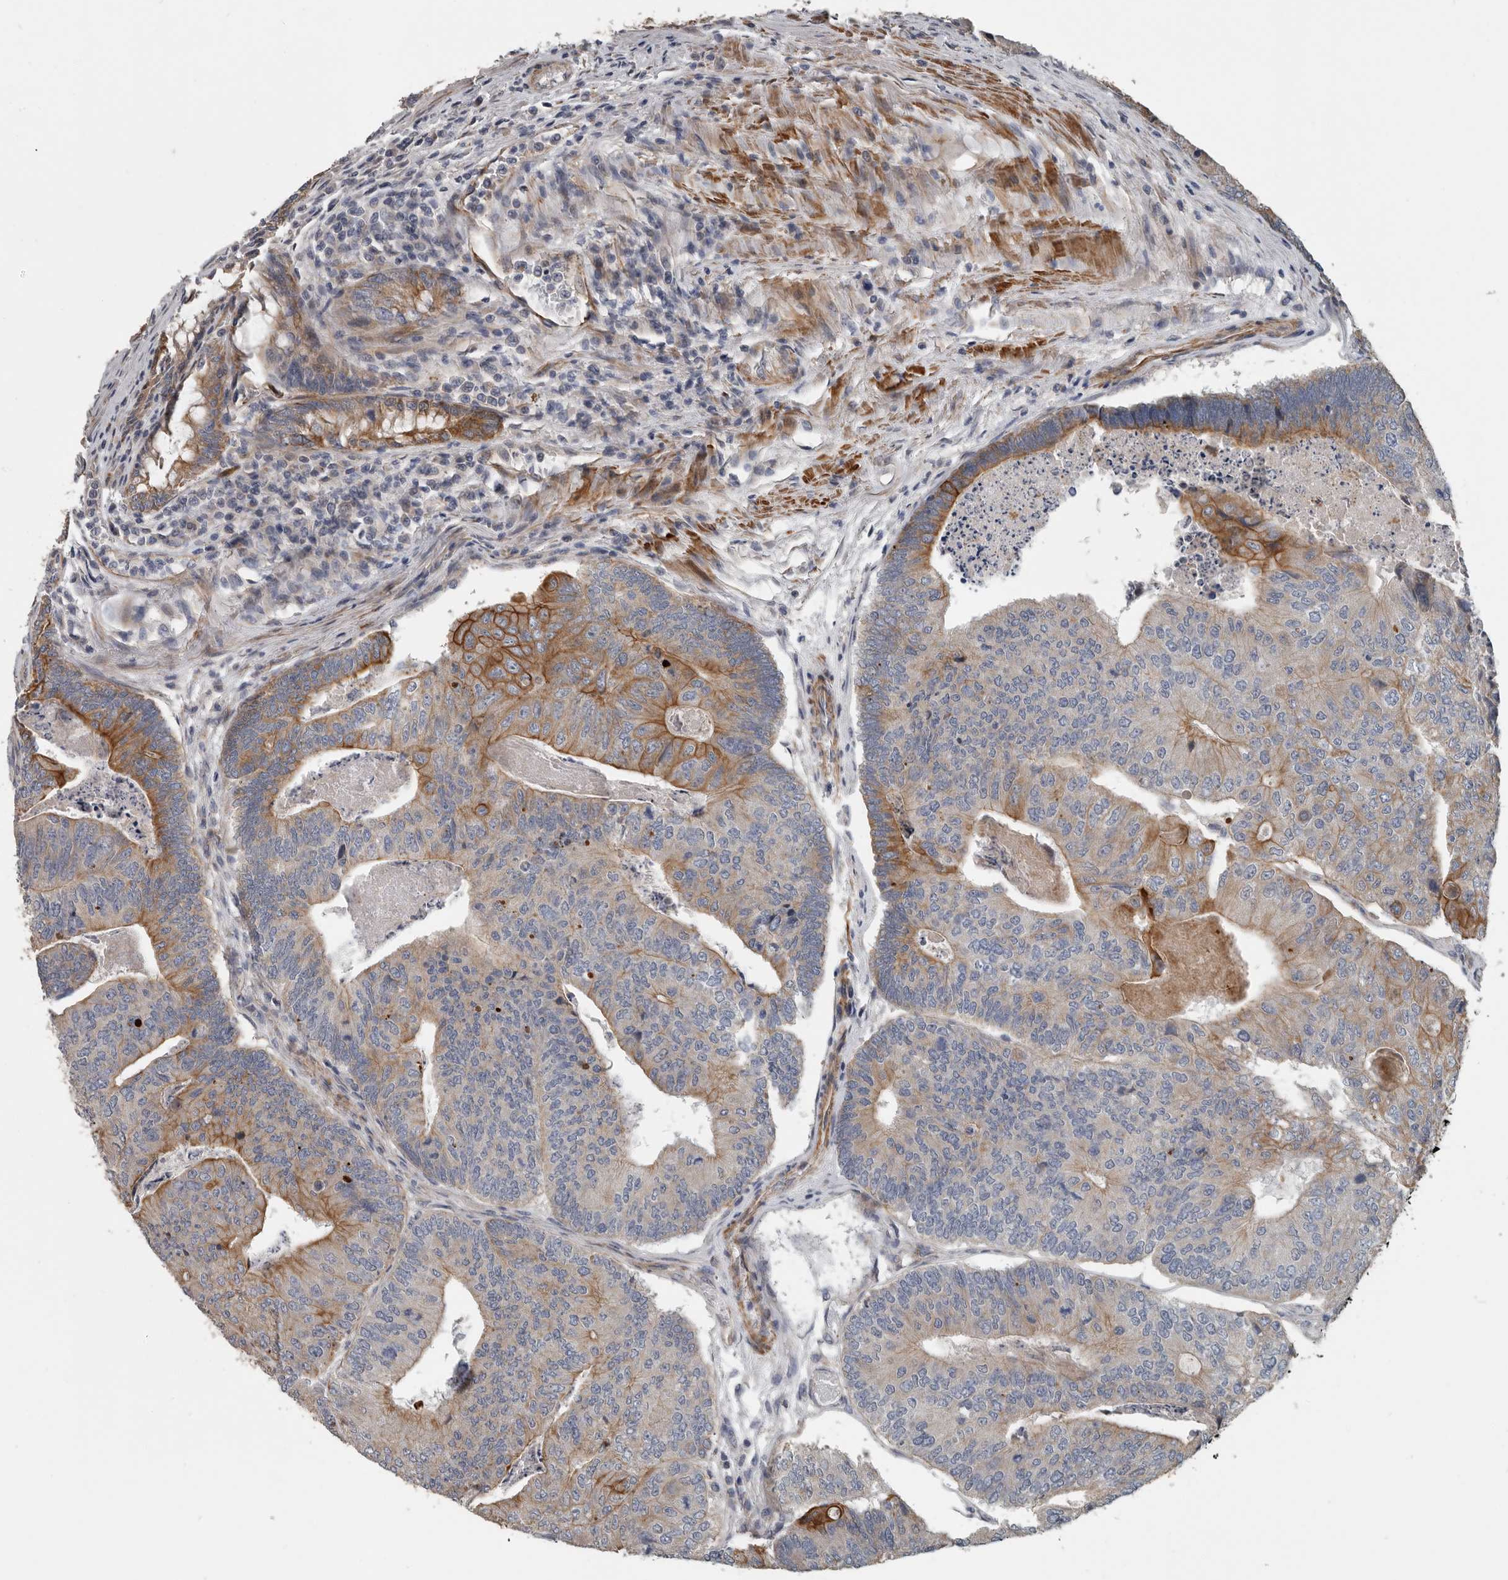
{"staining": {"intensity": "moderate", "quantity": "<25%", "location": "cytoplasmic/membranous"}, "tissue": "colorectal cancer", "cell_type": "Tumor cells", "image_type": "cancer", "snomed": [{"axis": "morphology", "description": "Adenocarcinoma, NOS"}, {"axis": "topography", "description": "Colon"}], "caption": "Tumor cells demonstrate low levels of moderate cytoplasmic/membranous expression in about <25% of cells in colorectal adenocarcinoma. (brown staining indicates protein expression, while blue staining denotes nuclei).", "gene": "DPY19L4", "patient": {"sex": "female", "age": 67}}